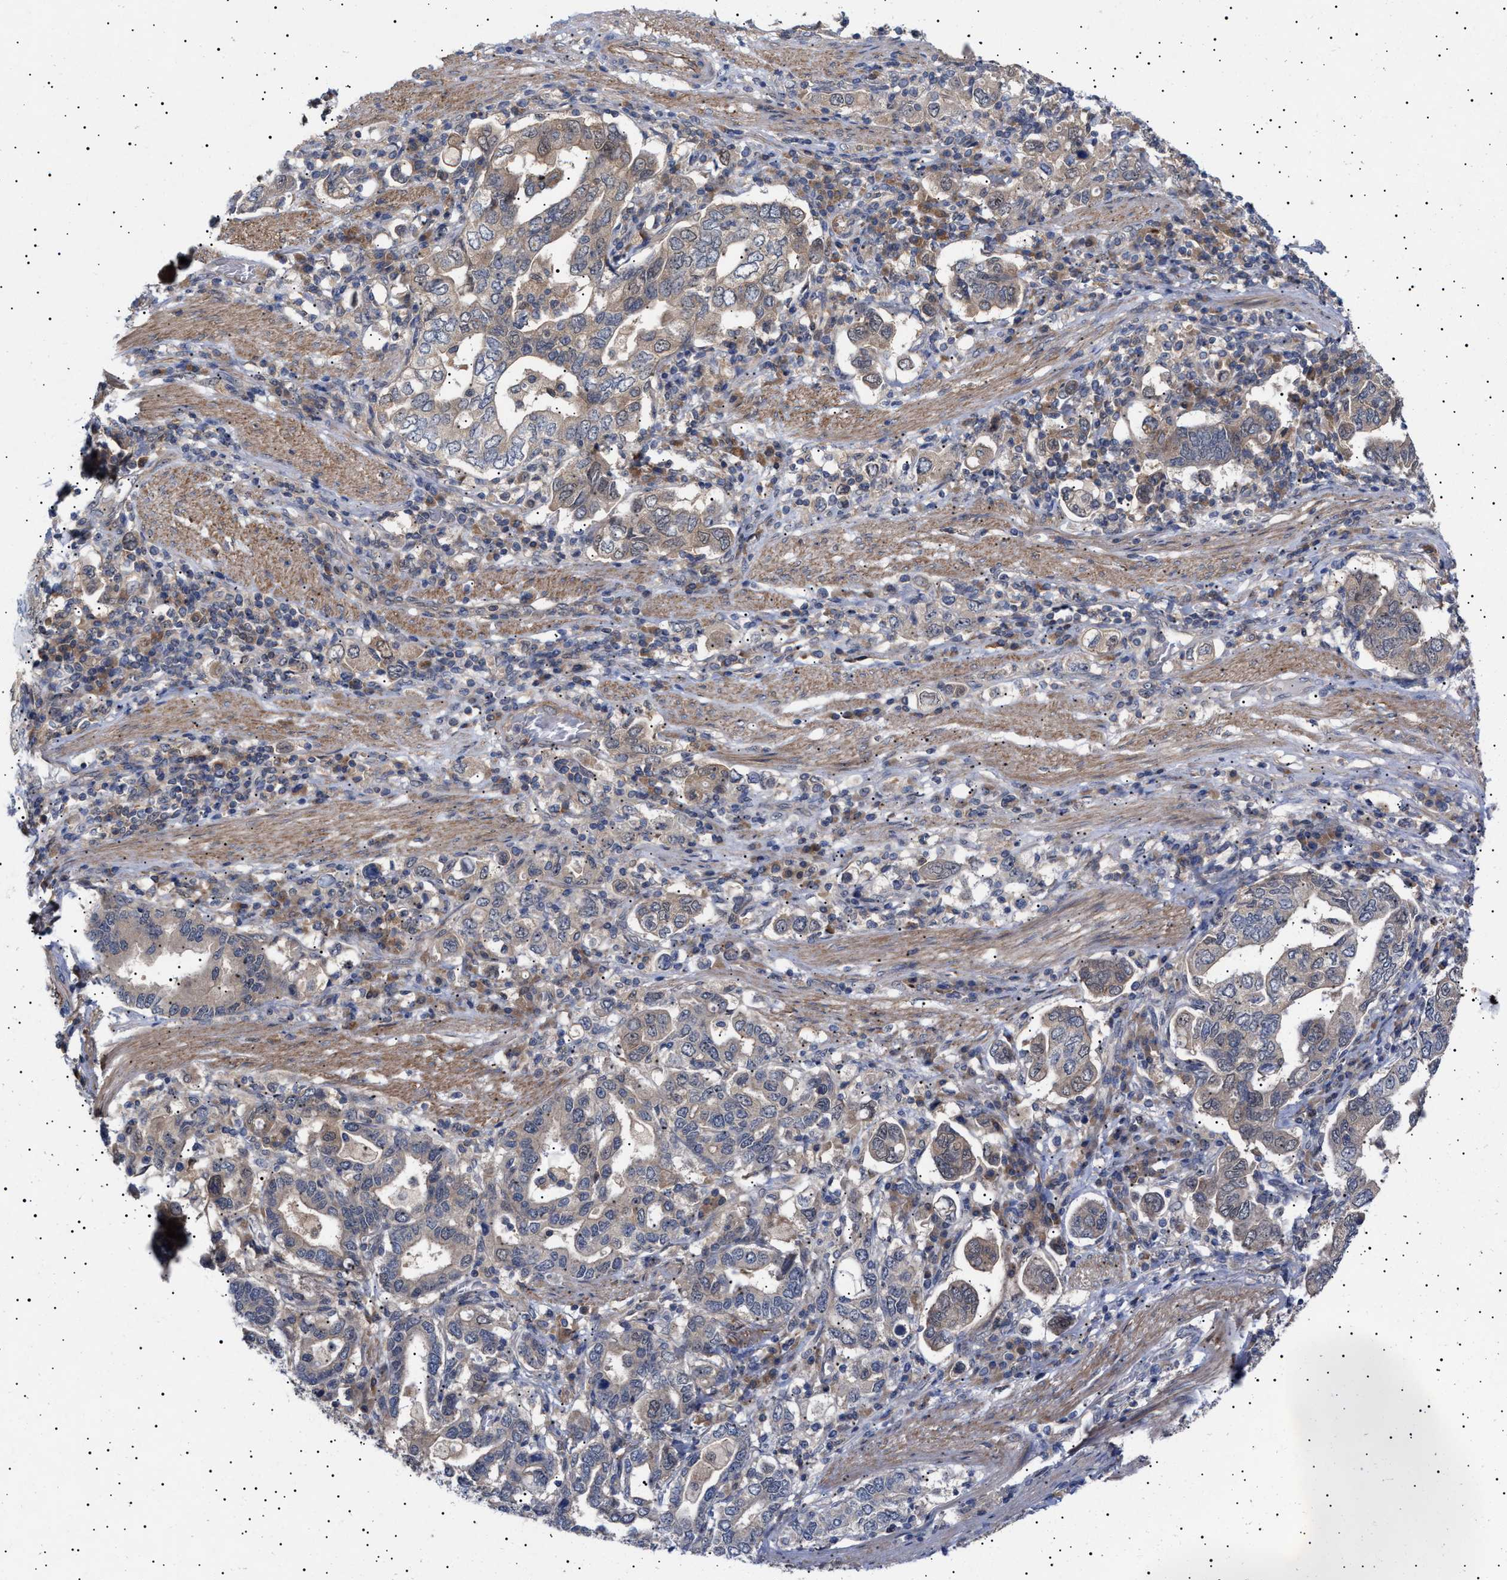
{"staining": {"intensity": "weak", "quantity": "<25%", "location": "cytoplasmic/membranous"}, "tissue": "stomach cancer", "cell_type": "Tumor cells", "image_type": "cancer", "snomed": [{"axis": "morphology", "description": "Adenocarcinoma, NOS"}, {"axis": "topography", "description": "Stomach, upper"}], "caption": "There is no significant staining in tumor cells of stomach adenocarcinoma. (Stains: DAB IHC with hematoxylin counter stain, Microscopy: brightfield microscopy at high magnification).", "gene": "NPLOC4", "patient": {"sex": "male", "age": 62}}